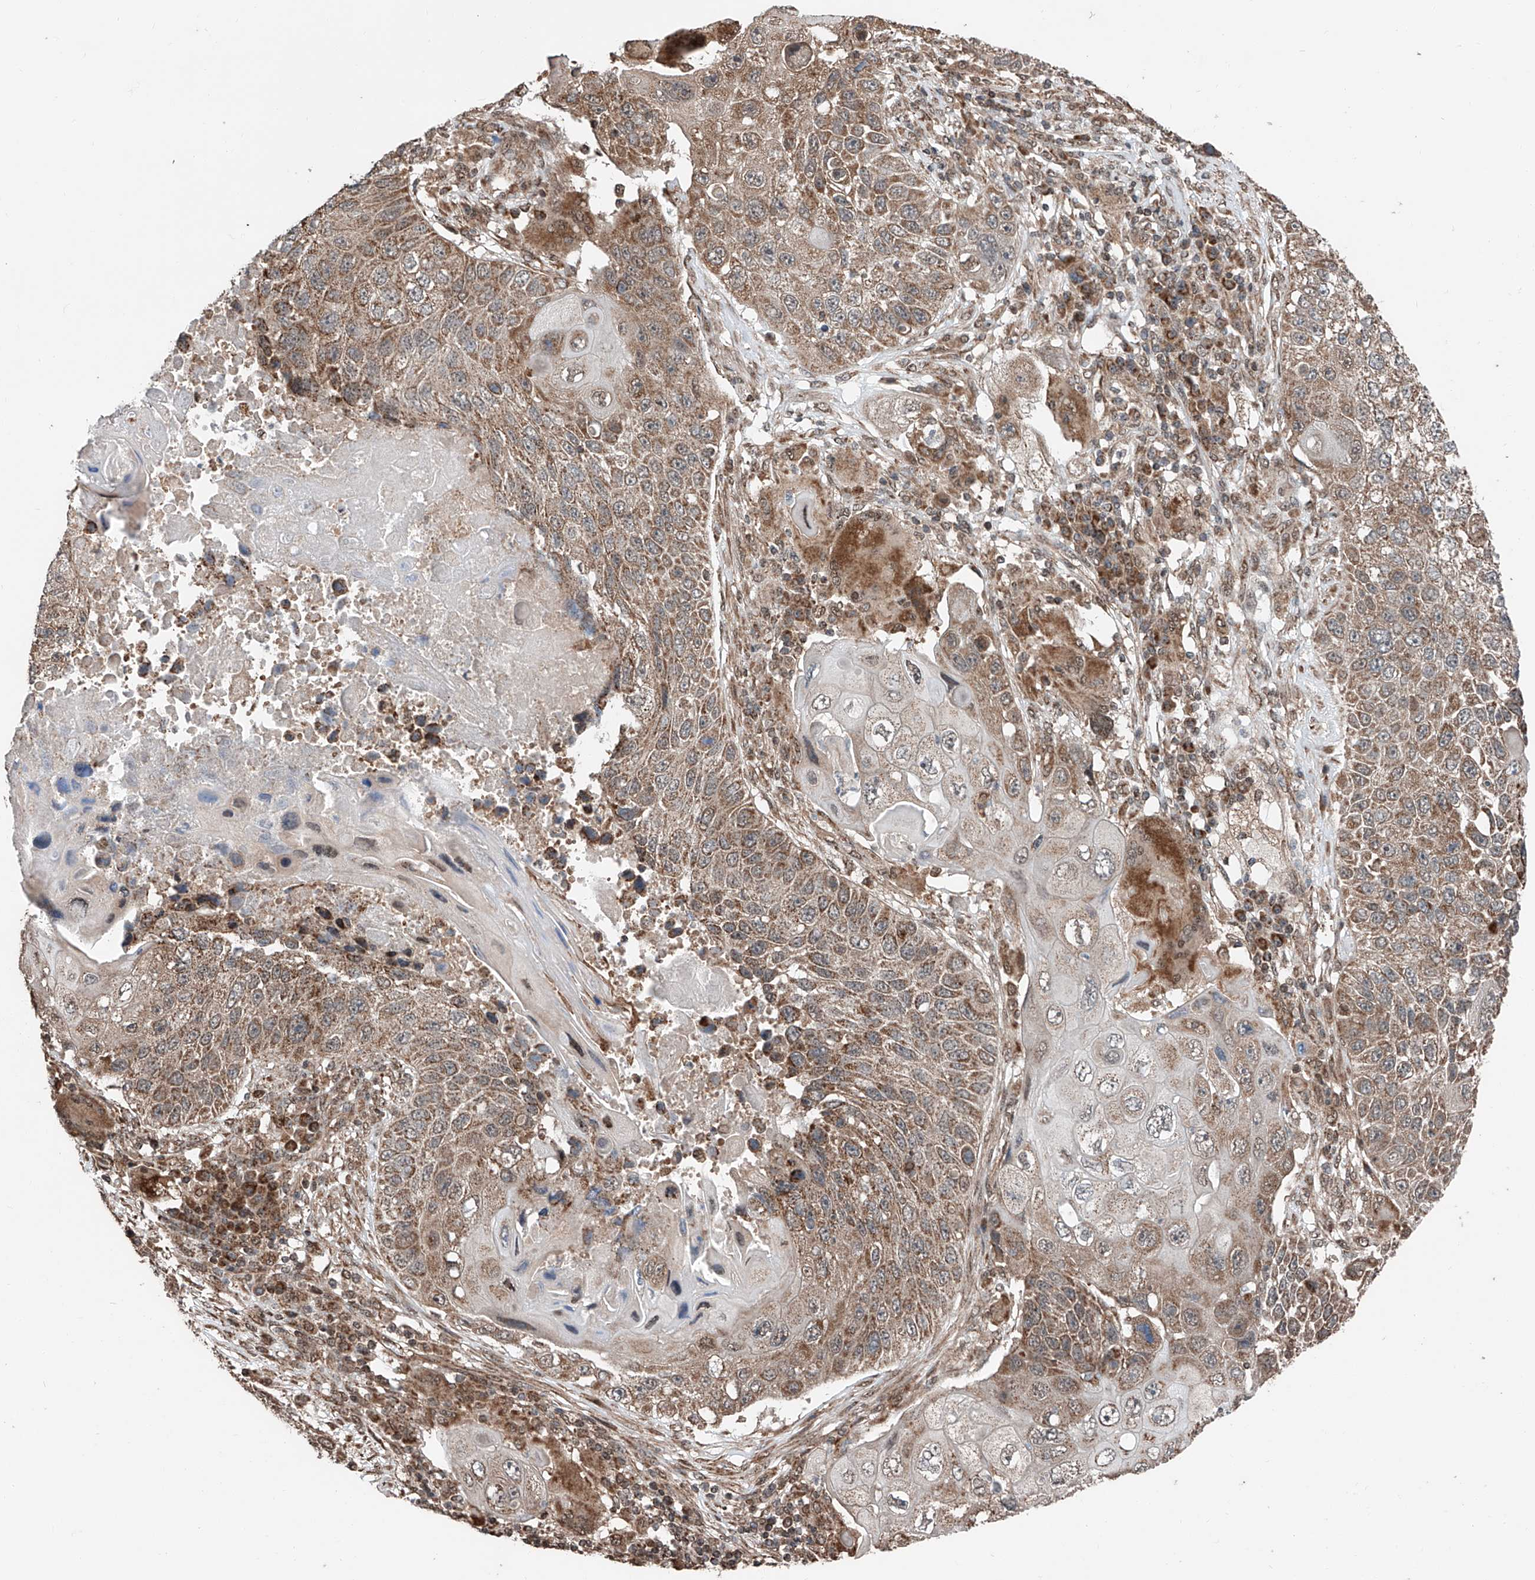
{"staining": {"intensity": "moderate", "quantity": ">75%", "location": "cytoplasmic/membranous"}, "tissue": "lung cancer", "cell_type": "Tumor cells", "image_type": "cancer", "snomed": [{"axis": "morphology", "description": "Squamous cell carcinoma, NOS"}, {"axis": "topography", "description": "Lung"}], "caption": "IHC of lung cancer demonstrates medium levels of moderate cytoplasmic/membranous staining in about >75% of tumor cells.", "gene": "ZNF445", "patient": {"sex": "male", "age": 61}}